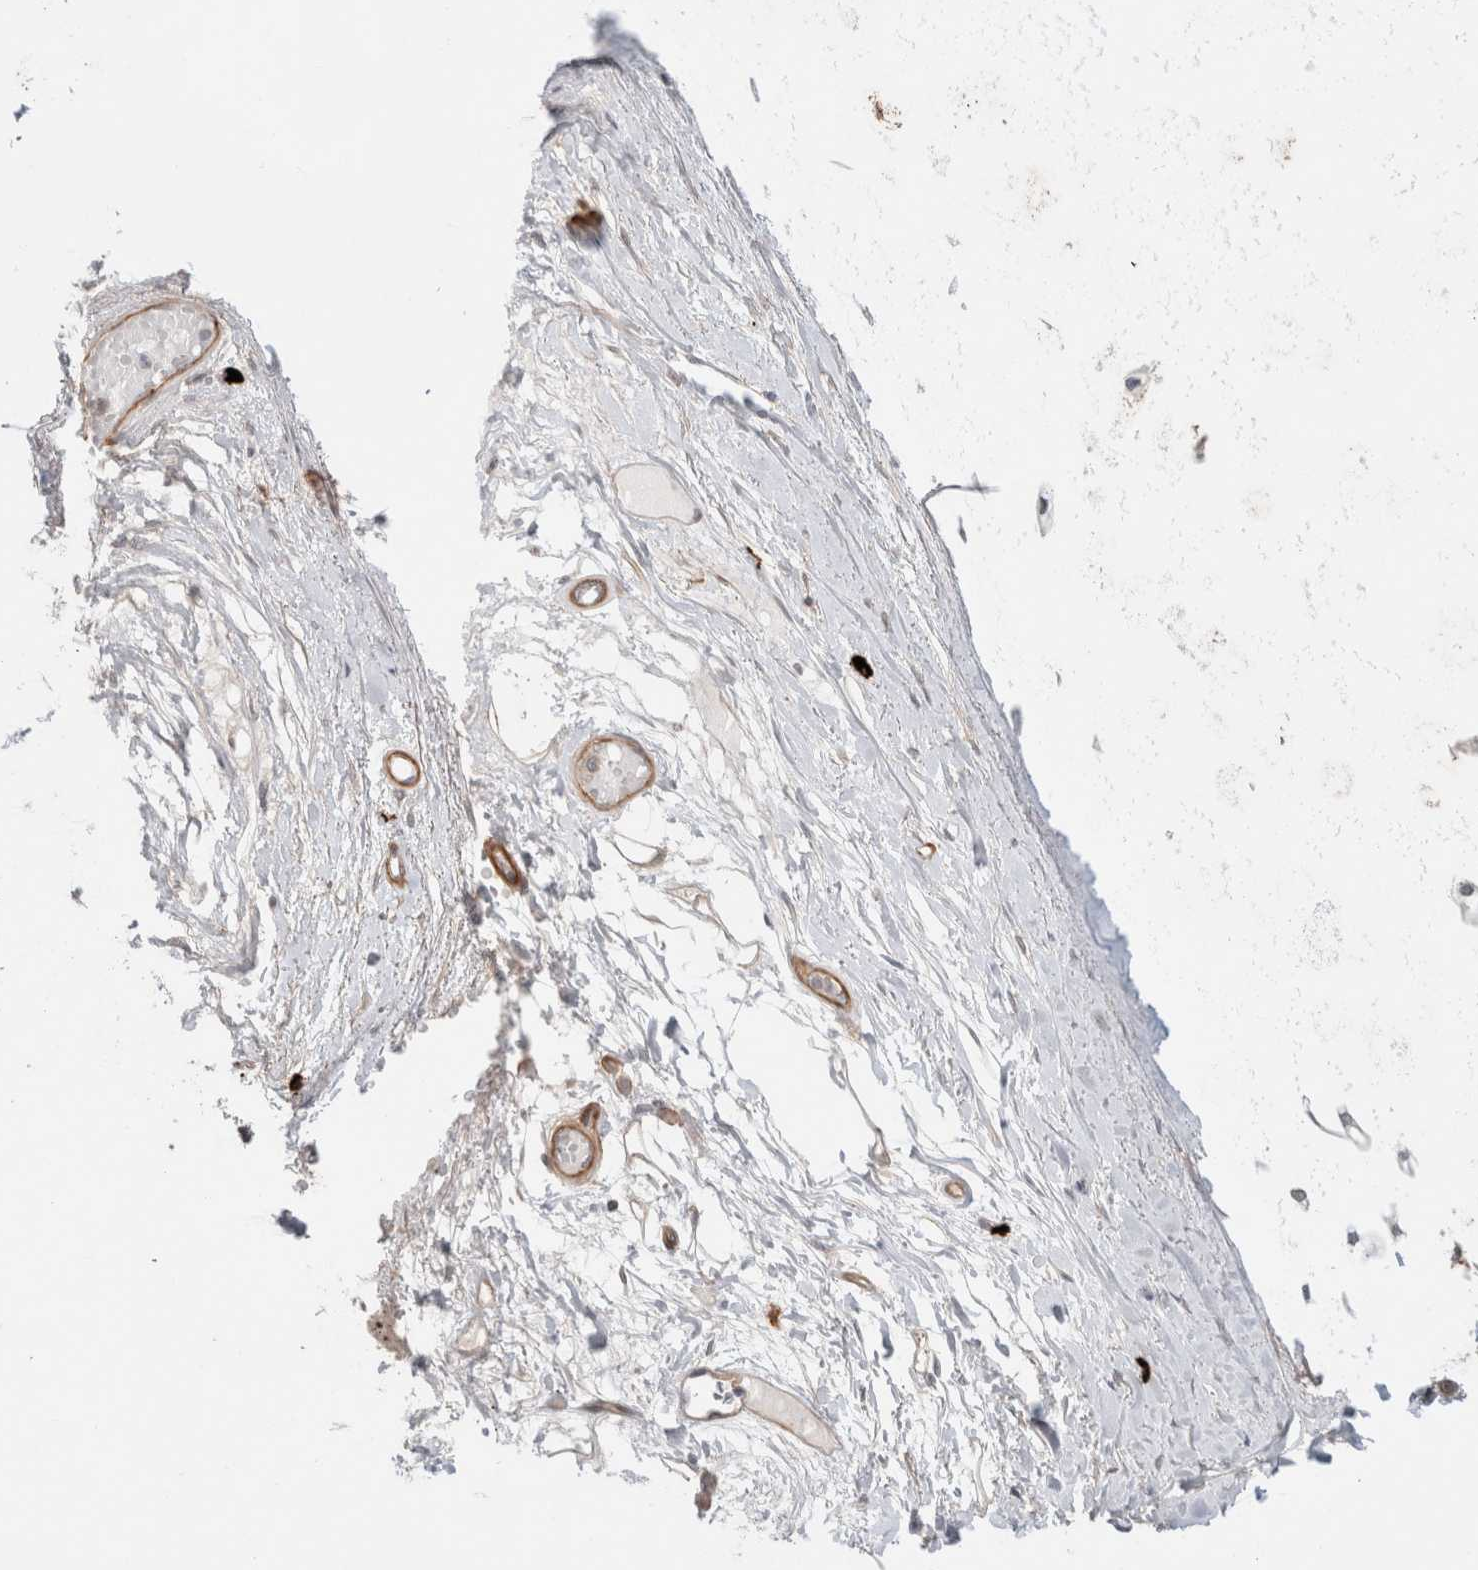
{"staining": {"intensity": "weak", "quantity": ">75%", "location": "cytoplasmic/membranous"}, "tissue": "adipose tissue", "cell_type": "Adipocytes", "image_type": "normal", "snomed": [{"axis": "morphology", "description": "Normal tissue, NOS"}, {"axis": "topography", "description": "Bronchus"}], "caption": "Immunohistochemical staining of normal human adipose tissue displays weak cytoplasmic/membranous protein positivity in approximately >75% of adipocytes. (IHC, brightfield microscopy, high magnification).", "gene": "HSPG2", "patient": {"sex": "male", "age": 66}}